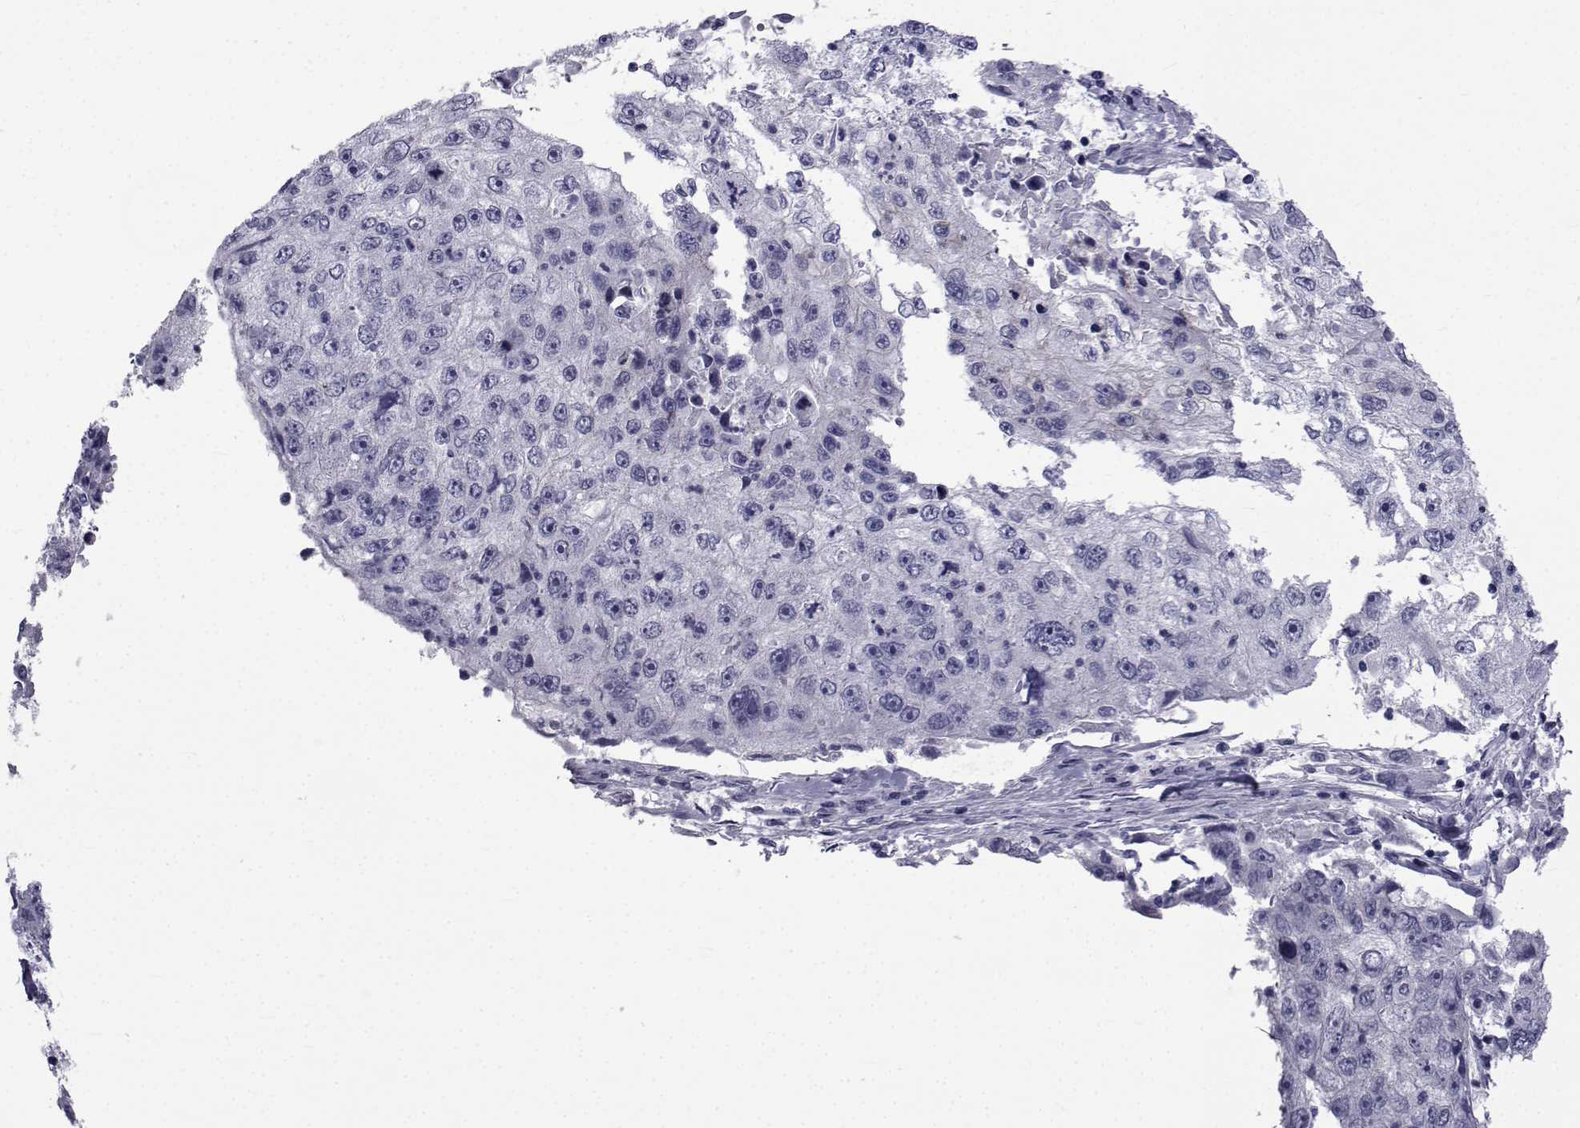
{"staining": {"intensity": "negative", "quantity": "none", "location": "none"}, "tissue": "cervical cancer", "cell_type": "Tumor cells", "image_type": "cancer", "snomed": [{"axis": "morphology", "description": "Squamous cell carcinoma, NOS"}, {"axis": "topography", "description": "Cervix"}], "caption": "DAB immunohistochemical staining of cervical cancer exhibits no significant expression in tumor cells.", "gene": "PDE6H", "patient": {"sex": "female", "age": 36}}